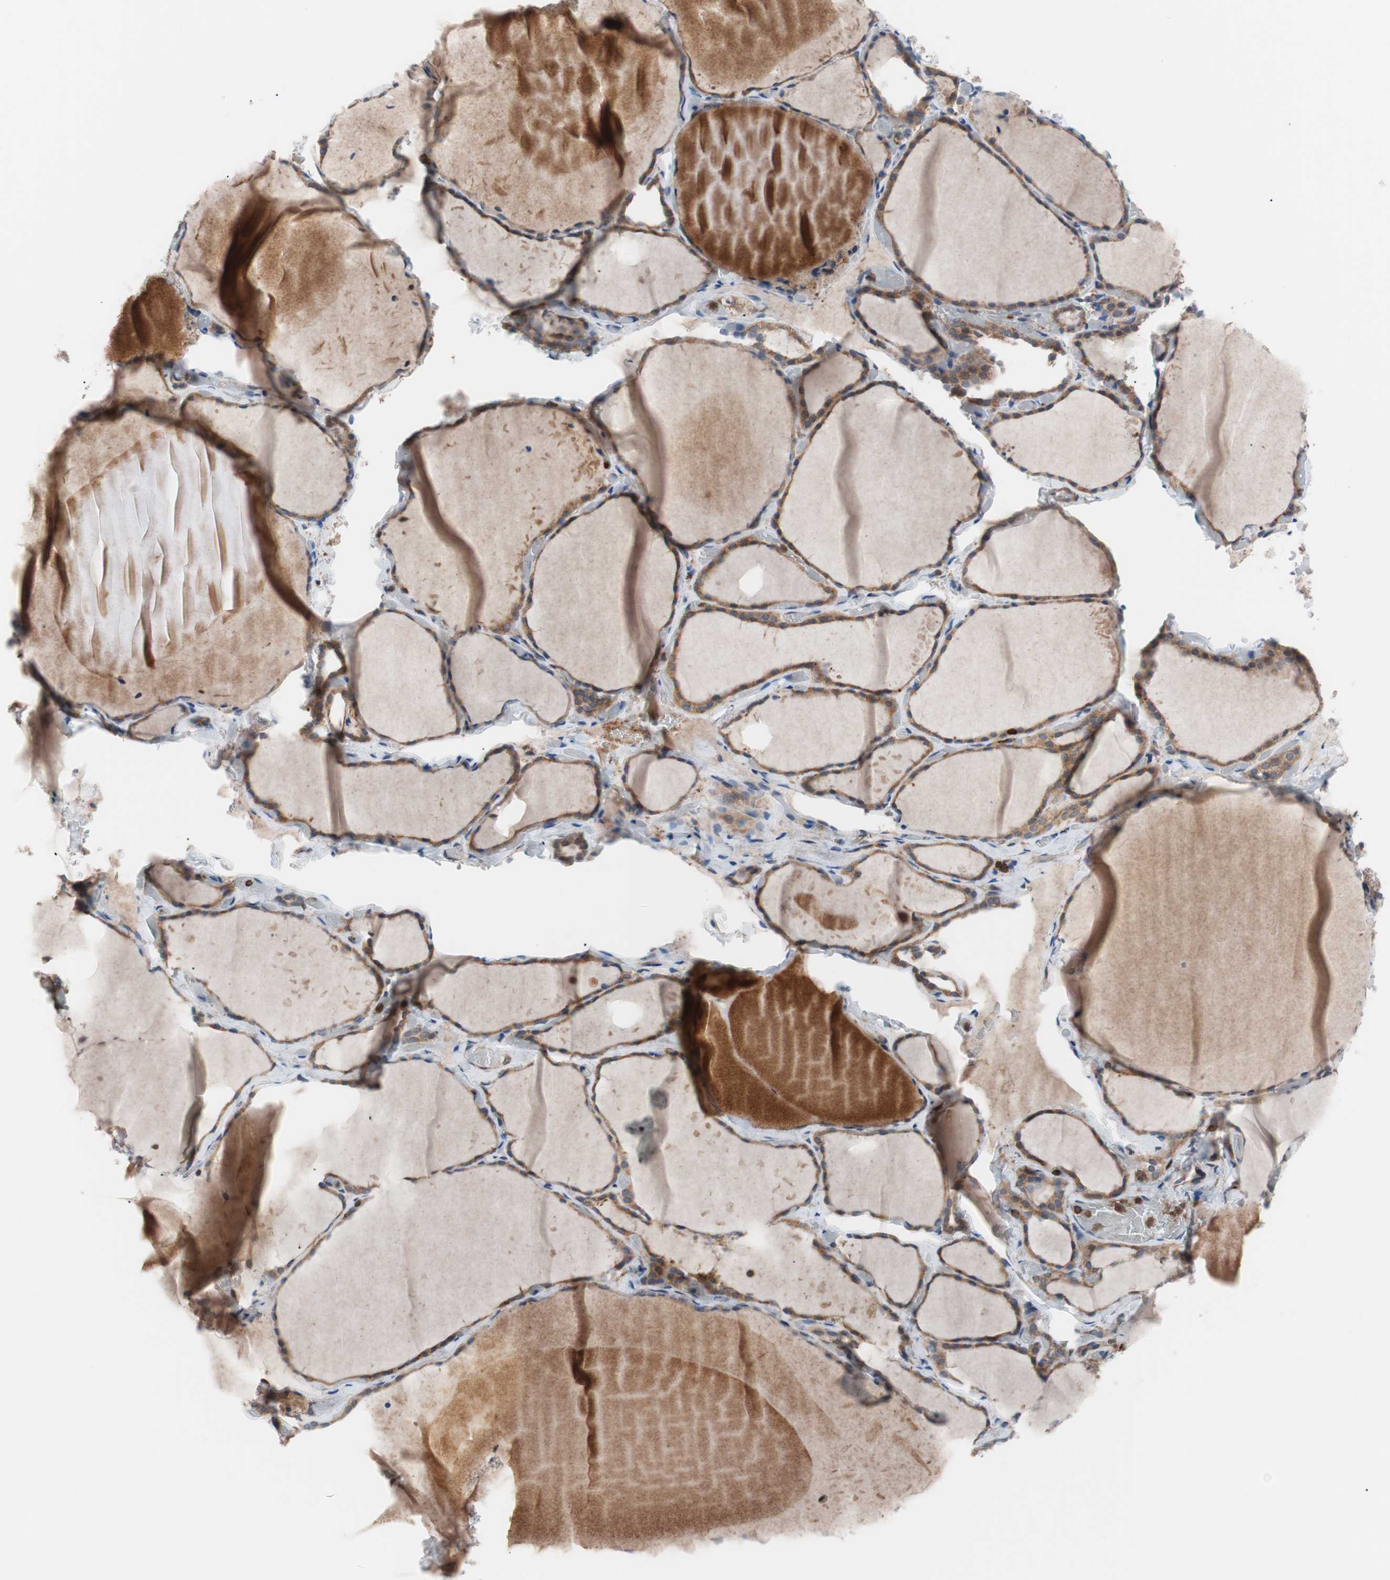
{"staining": {"intensity": "moderate", "quantity": ">75%", "location": "cytoplasmic/membranous"}, "tissue": "thyroid gland", "cell_type": "Glandular cells", "image_type": "normal", "snomed": [{"axis": "morphology", "description": "Normal tissue, NOS"}, {"axis": "topography", "description": "Thyroid gland"}], "caption": "Immunohistochemistry (IHC) histopathology image of benign thyroid gland: human thyroid gland stained using immunohistochemistry exhibits medium levels of moderate protein expression localized specifically in the cytoplasmic/membranous of glandular cells, appearing as a cytoplasmic/membranous brown color.", "gene": "PIK3R1", "patient": {"sex": "female", "age": 22}}